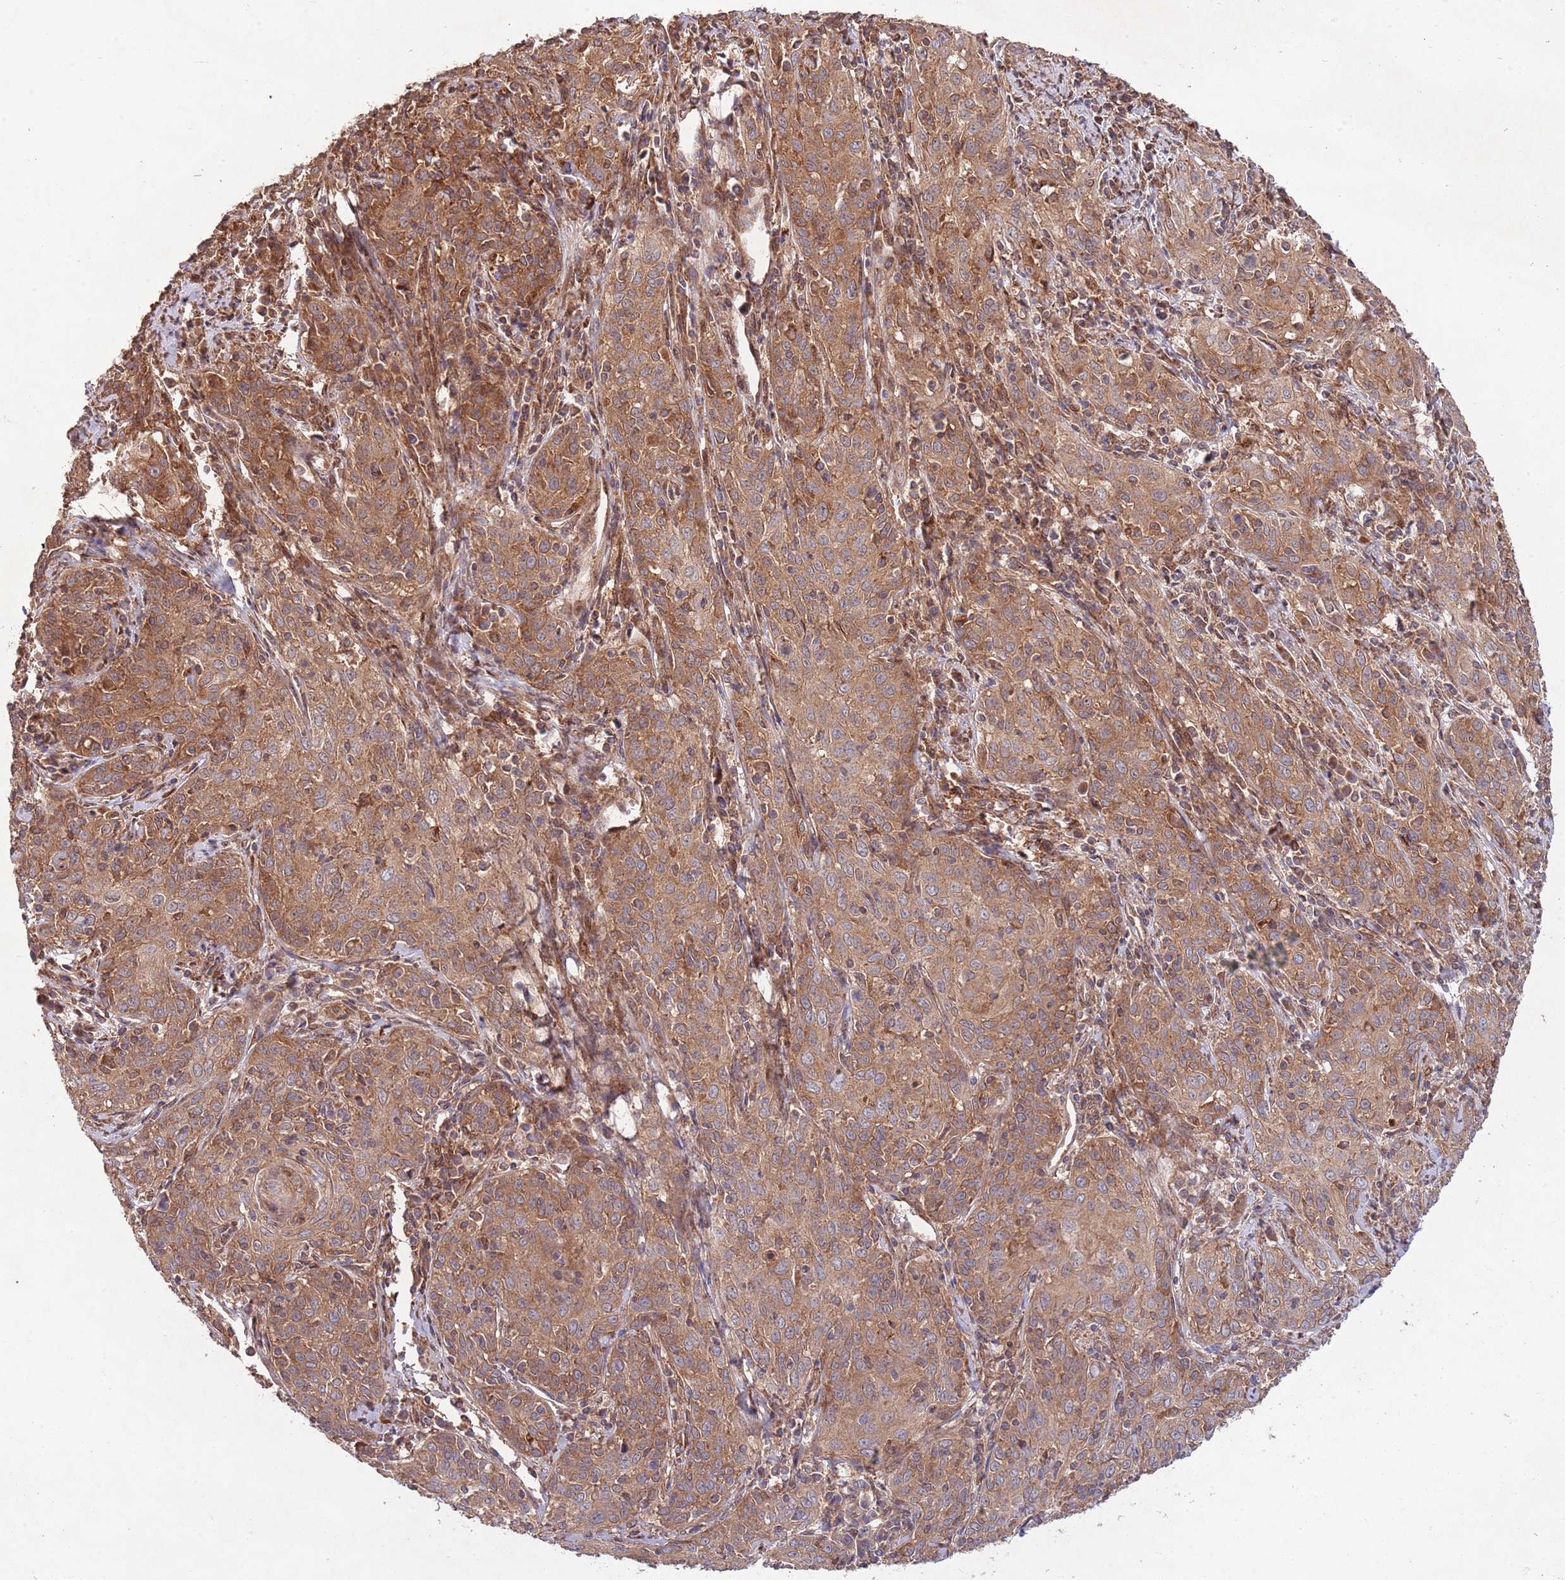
{"staining": {"intensity": "moderate", "quantity": ">75%", "location": "cytoplasmic/membranous"}, "tissue": "cervical cancer", "cell_type": "Tumor cells", "image_type": "cancer", "snomed": [{"axis": "morphology", "description": "Squamous cell carcinoma, NOS"}, {"axis": "topography", "description": "Cervix"}], "caption": "Cervical cancer stained for a protein shows moderate cytoplasmic/membranous positivity in tumor cells. (DAB = brown stain, brightfield microscopy at high magnification).", "gene": "RNF19B", "patient": {"sex": "female", "age": 57}}